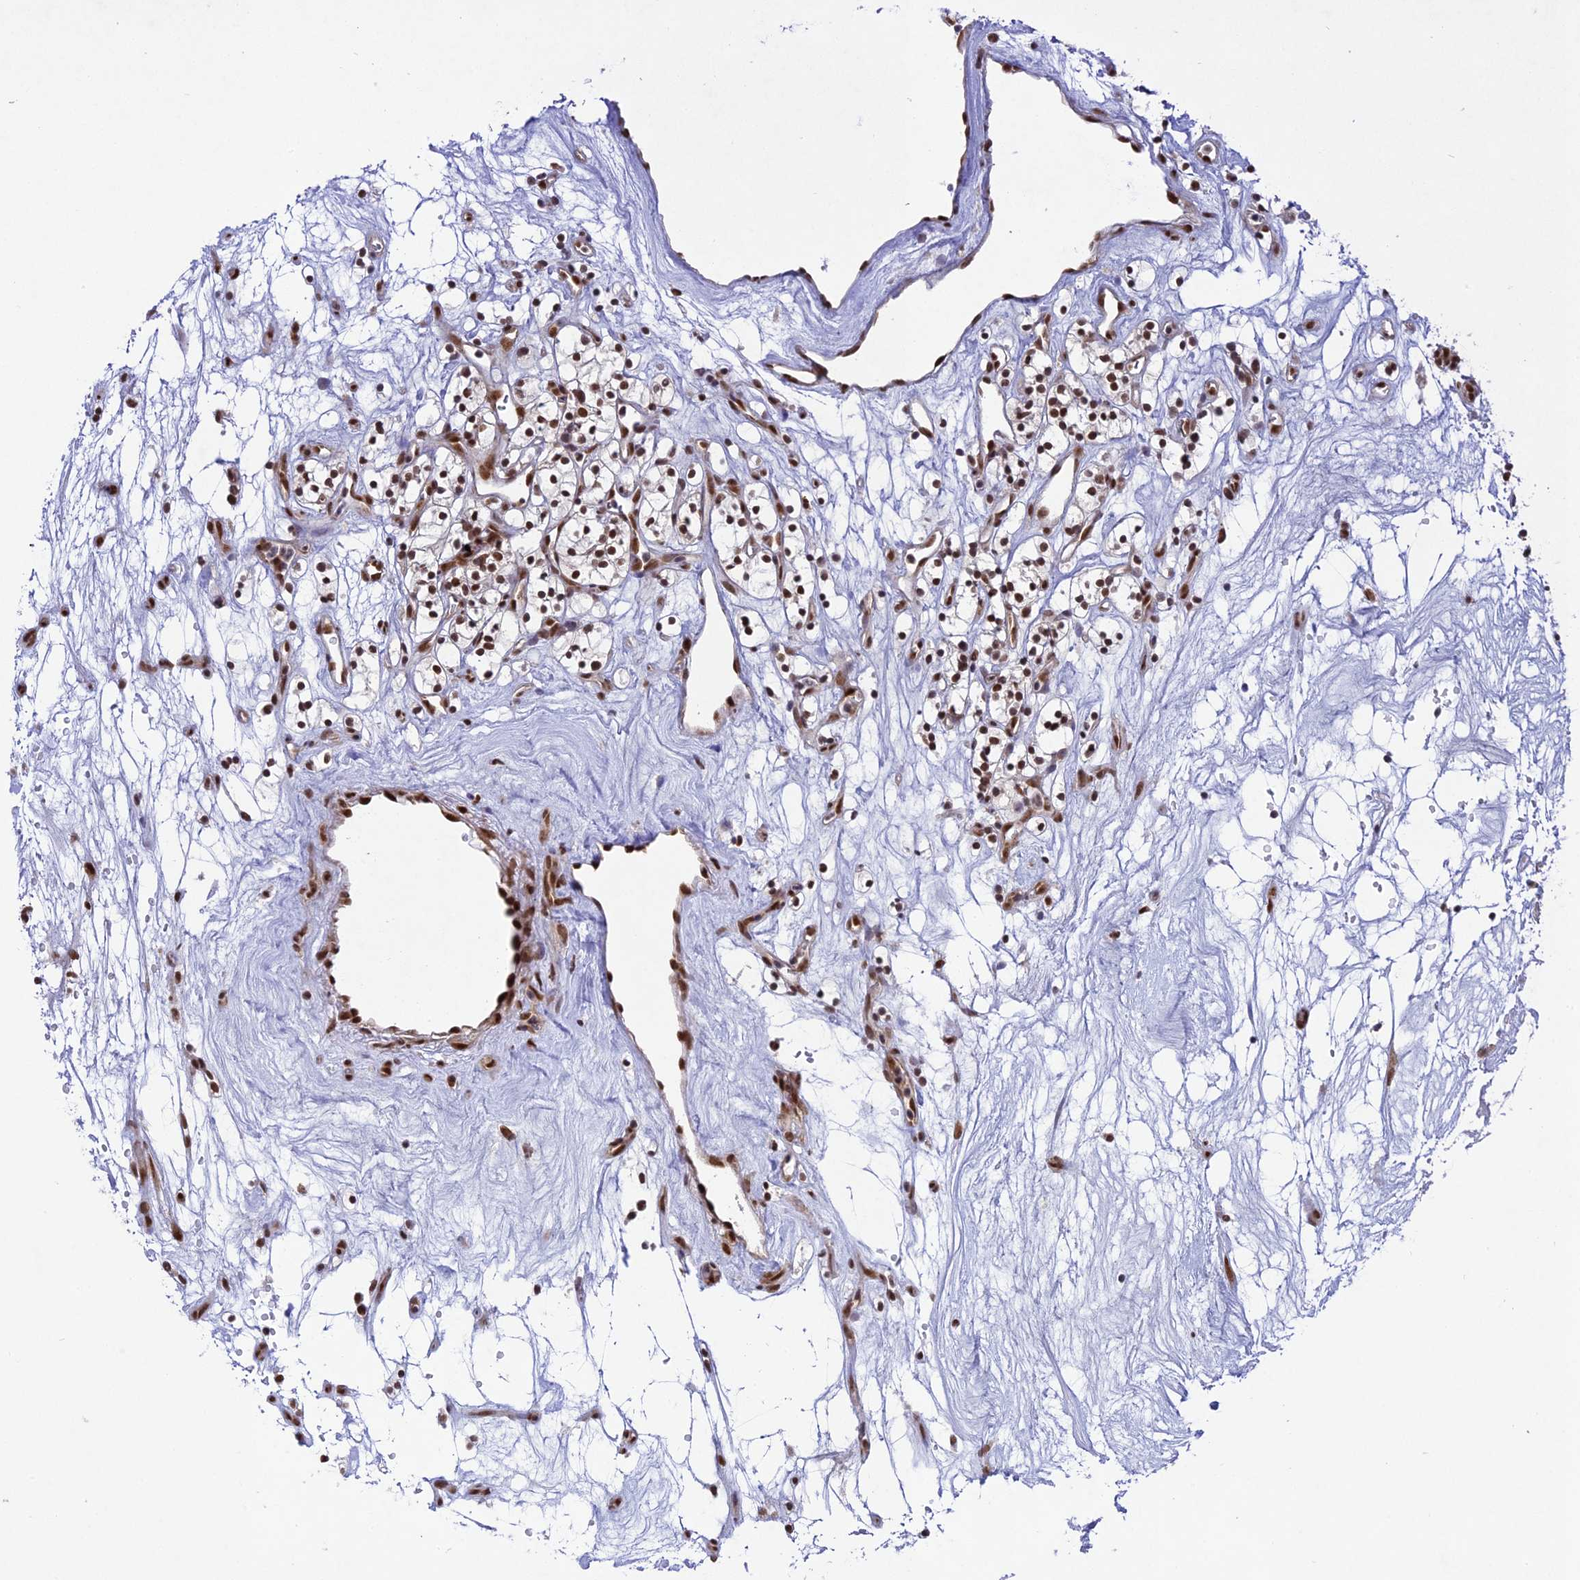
{"staining": {"intensity": "strong", "quantity": ">75%", "location": "nuclear"}, "tissue": "renal cancer", "cell_type": "Tumor cells", "image_type": "cancer", "snomed": [{"axis": "morphology", "description": "Adenocarcinoma, NOS"}, {"axis": "topography", "description": "Kidney"}], "caption": "Renal cancer was stained to show a protein in brown. There is high levels of strong nuclear staining in about >75% of tumor cells. The staining was performed using DAB, with brown indicating positive protein expression. Nuclei are stained blue with hematoxylin.", "gene": "DDX1", "patient": {"sex": "female", "age": 57}}